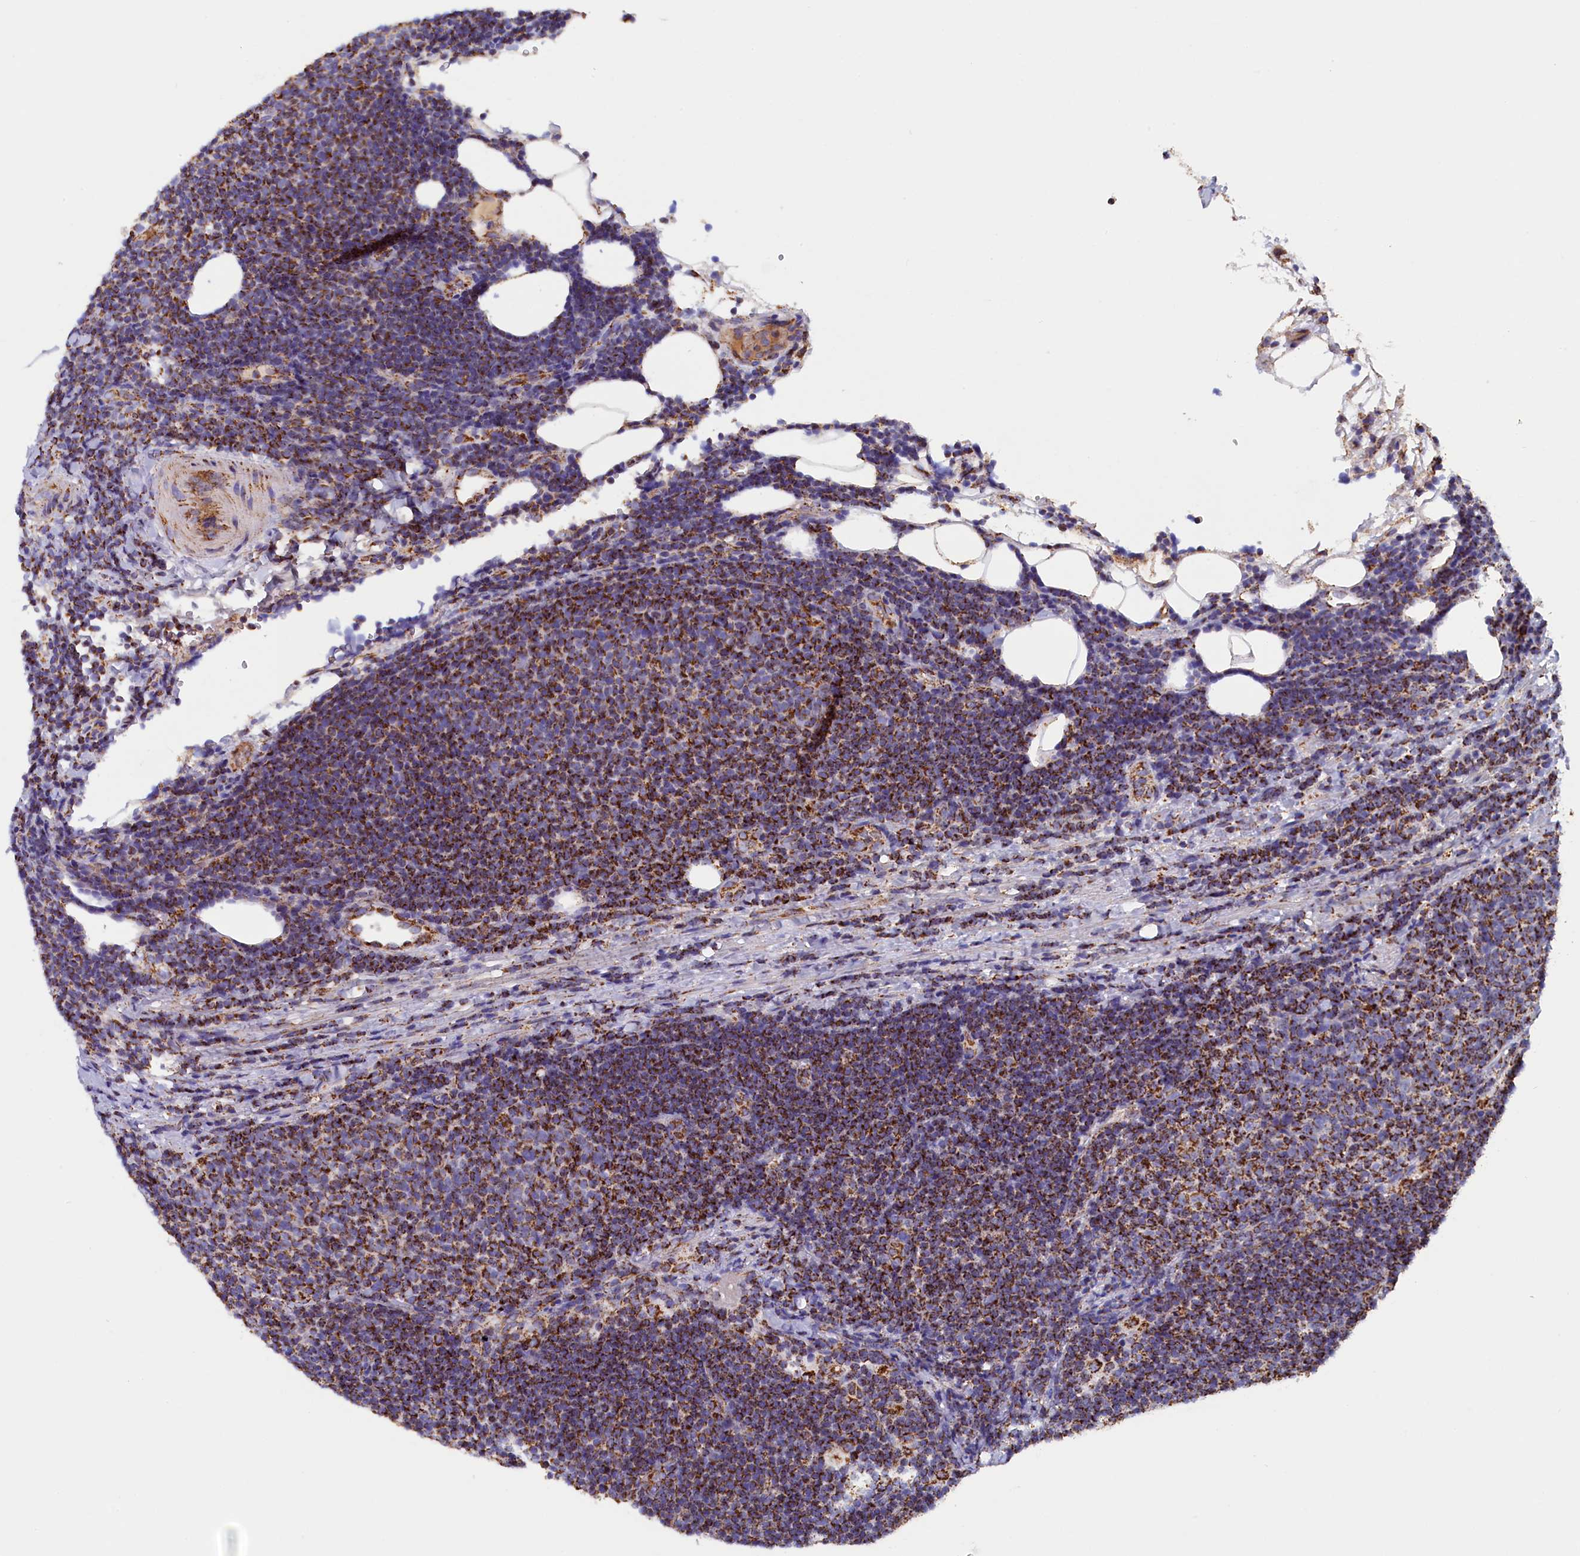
{"staining": {"intensity": "strong", "quantity": ">75%", "location": "cytoplasmic/membranous"}, "tissue": "lymphoma", "cell_type": "Tumor cells", "image_type": "cancer", "snomed": [{"axis": "morphology", "description": "Malignant lymphoma, non-Hodgkin's type, Low grade"}, {"axis": "topography", "description": "Lymph node"}], "caption": "Tumor cells reveal high levels of strong cytoplasmic/membranous staining in about >75% of cells in human lymphoma.", "gene": "SLC39A3", "patient": {"sex": "male", "age": 66}}